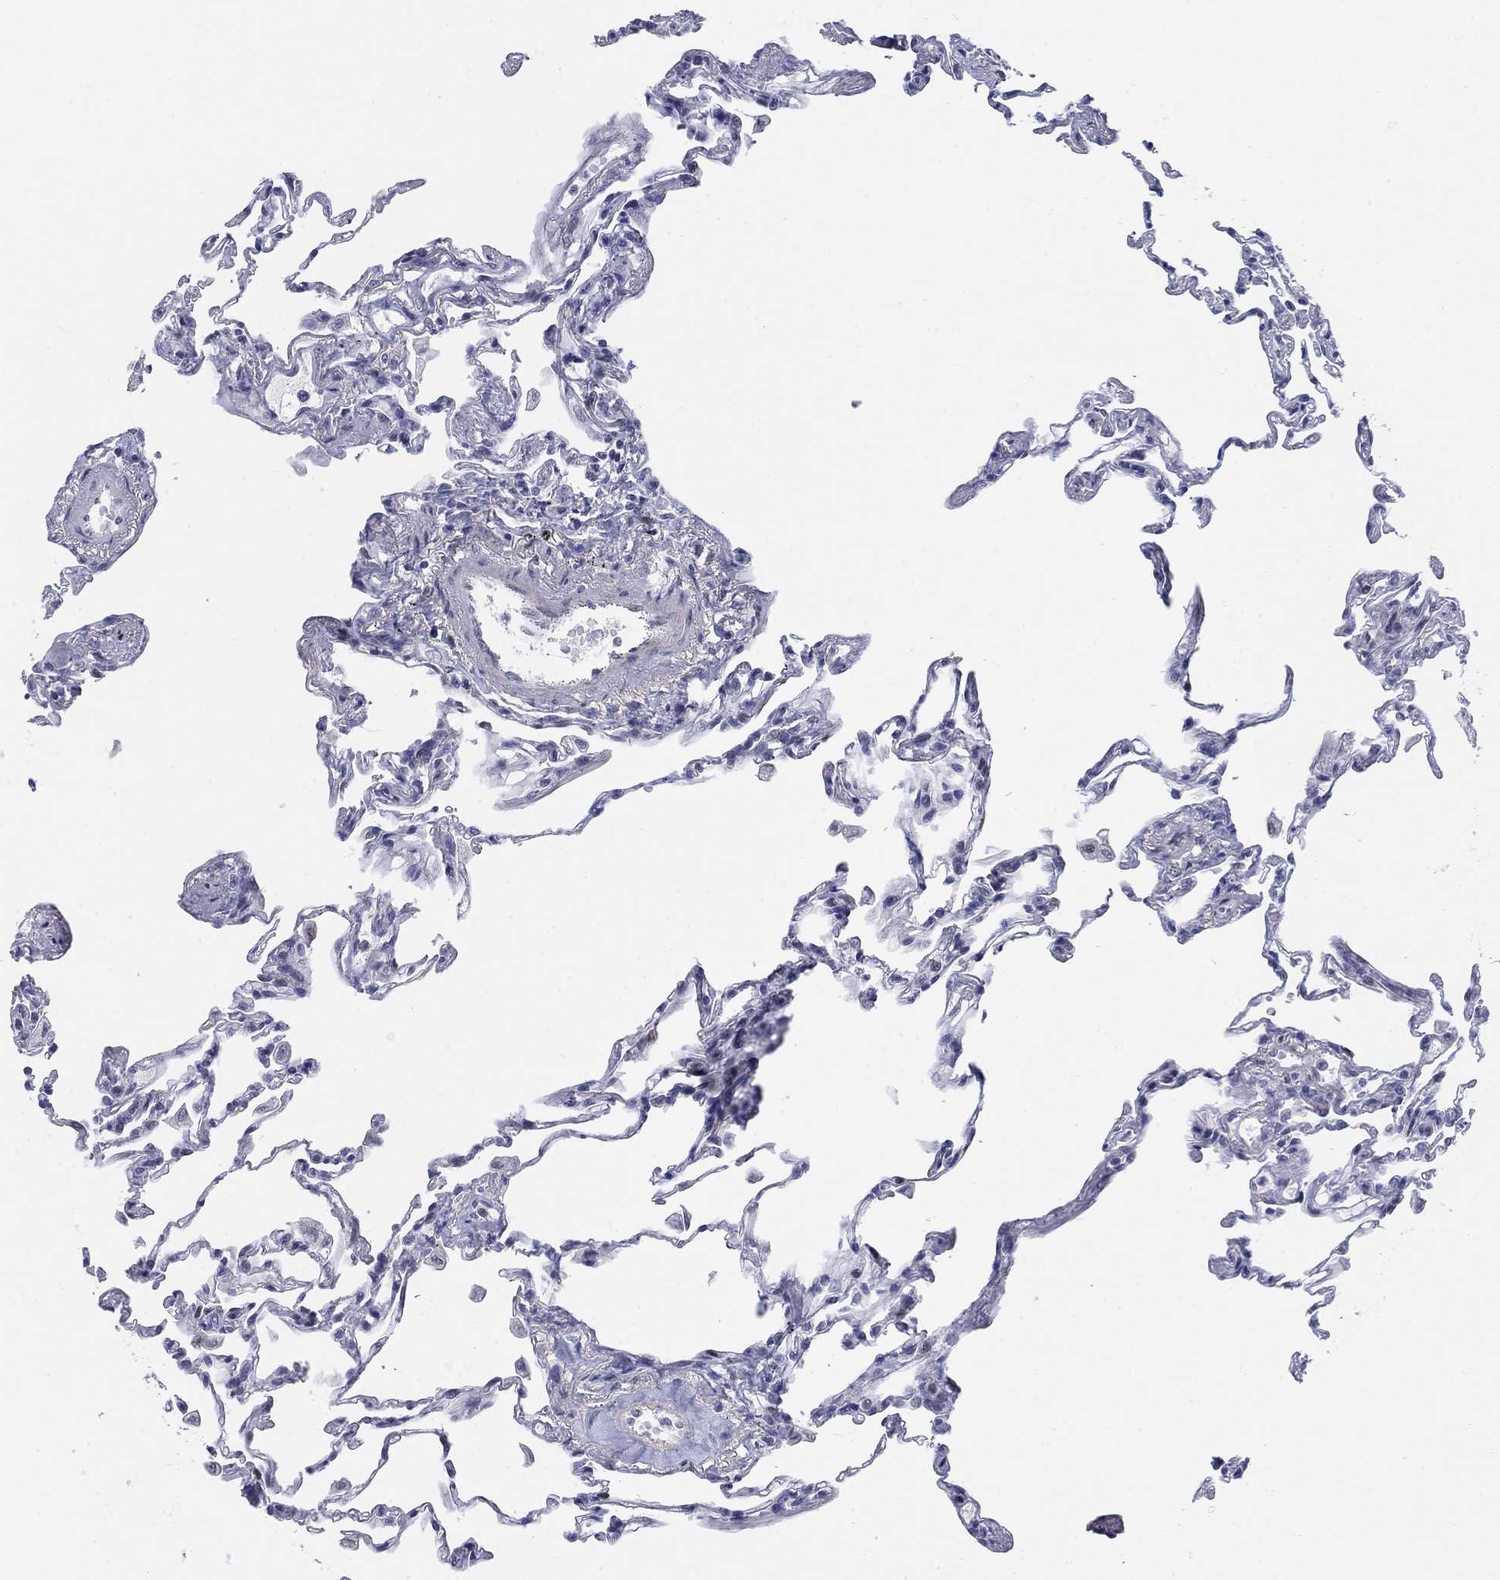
{"staining": {"intensity": "negative", "quantity": "none", "location": "none"}, "tissue": "lung", "cell_type": "Alveolar cells", "image_type": "normal", "snomed": [{"axis": "morphology", "description": "Normal tissue, NOS"}, {"axis": "topography", "description": "Lung"}], "caption": "Immunohistochemical staining of benign lung demonstrates no significant staining in alveolar cells. The staining is performed using DAB (3,3'-diaminobenzidine) brown chromogen with nuclei counter-stained in using hematoxylin.", "gene": "MYO3A", "patient": {"sex": "female", "age": 57}}